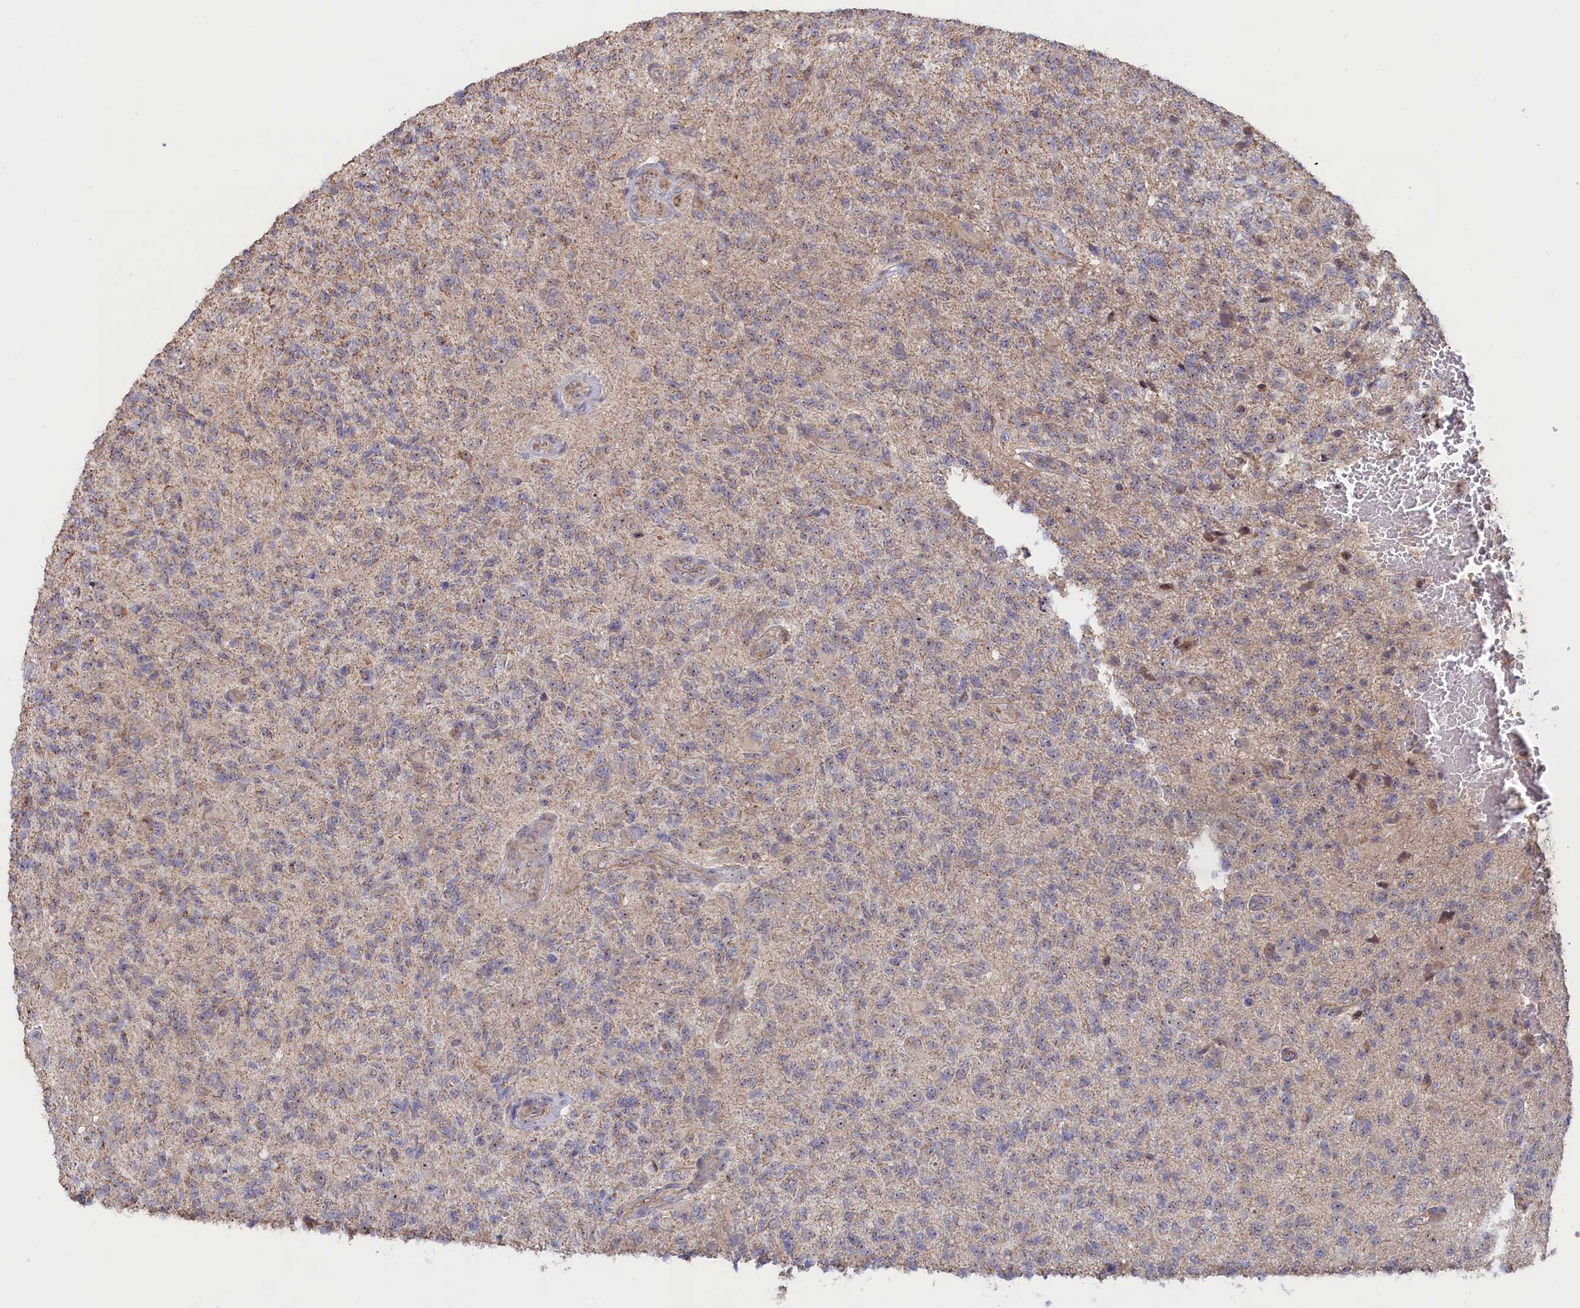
{"staining": {"intensity": "negative", "quantity": "none", "location": "none"}, "tissue": "glioma", "cell_type": "Tumor cells", "image_type": "cancer", "snomed": [{"axis": "morphology", "description": "Glioma, malignant, High grade"}, {"axis": "topography", "description": "Brain"}], "caption": "Tumor cells are negative for brown protein staining in malignant glioma (high-grade). (Stains: DAB immunohistochemistry with hematoxylin counter stain, Microscopy: brightfield microscopy at high magnification).", "gene": "ZNF816", "patient": {"sex": "male", "age": 56}}